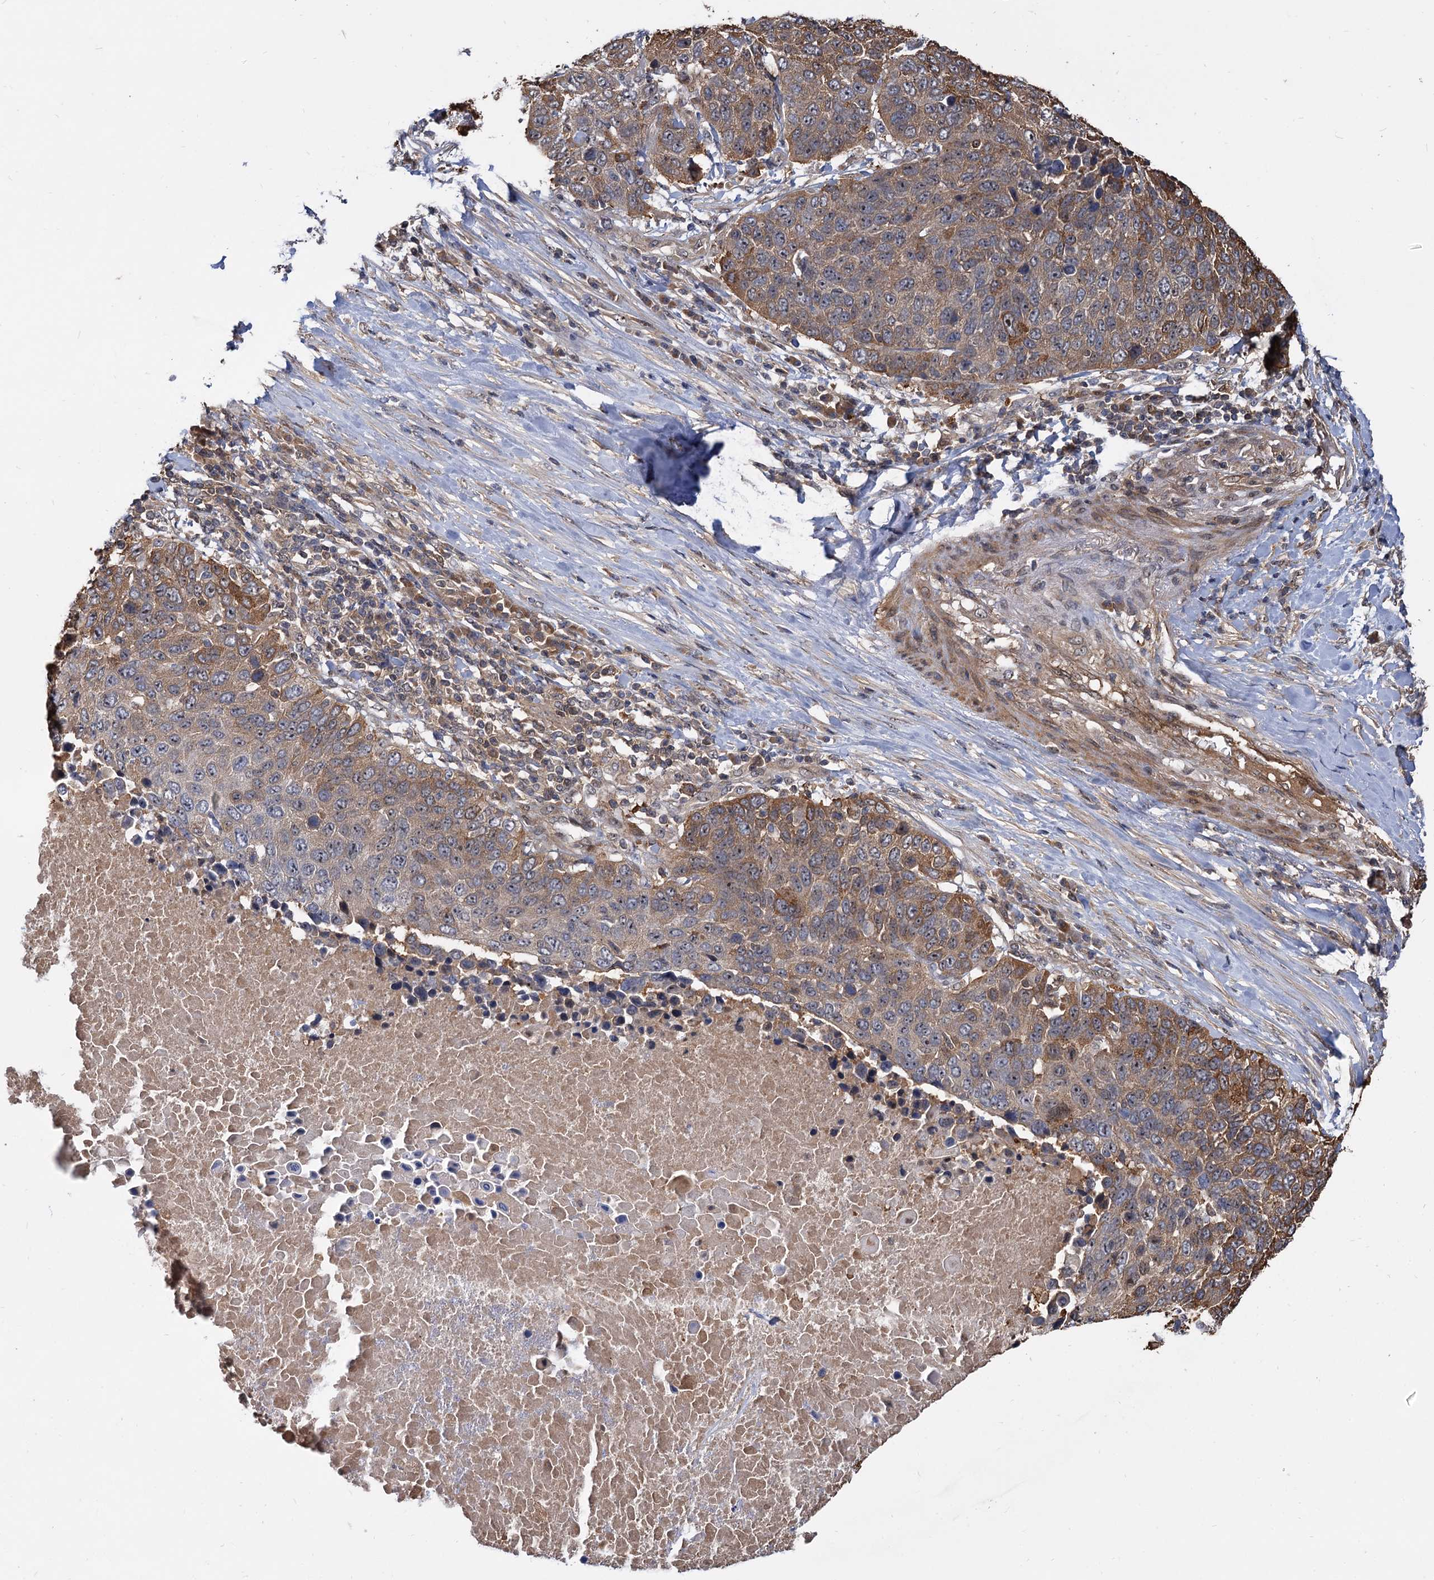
{"staining": {"intensity": "moderate", "quantity": "25%-75%", "location": "cytoplasmic/membranous"}, "tissue": "lung cancer", "cell_type": "Tumor cells", "image_type": "cancer", "snomed": [{"axis": "morphology", "description": "Normal tissue, NOS"}, {"axis": "morphology", "description": "Squamous cell carcinoma, NOS"}, {"axis": "topography", "description": "Lymph node"}, {"axis": "topography", "description": "Lung"}], "caption": "Lung cancer stained for a protein shows moderate cytoplasmic/membranous positivity in tumor cells.", "gene": "SNX15", "patient": {"sex": "male", "age": 66}}